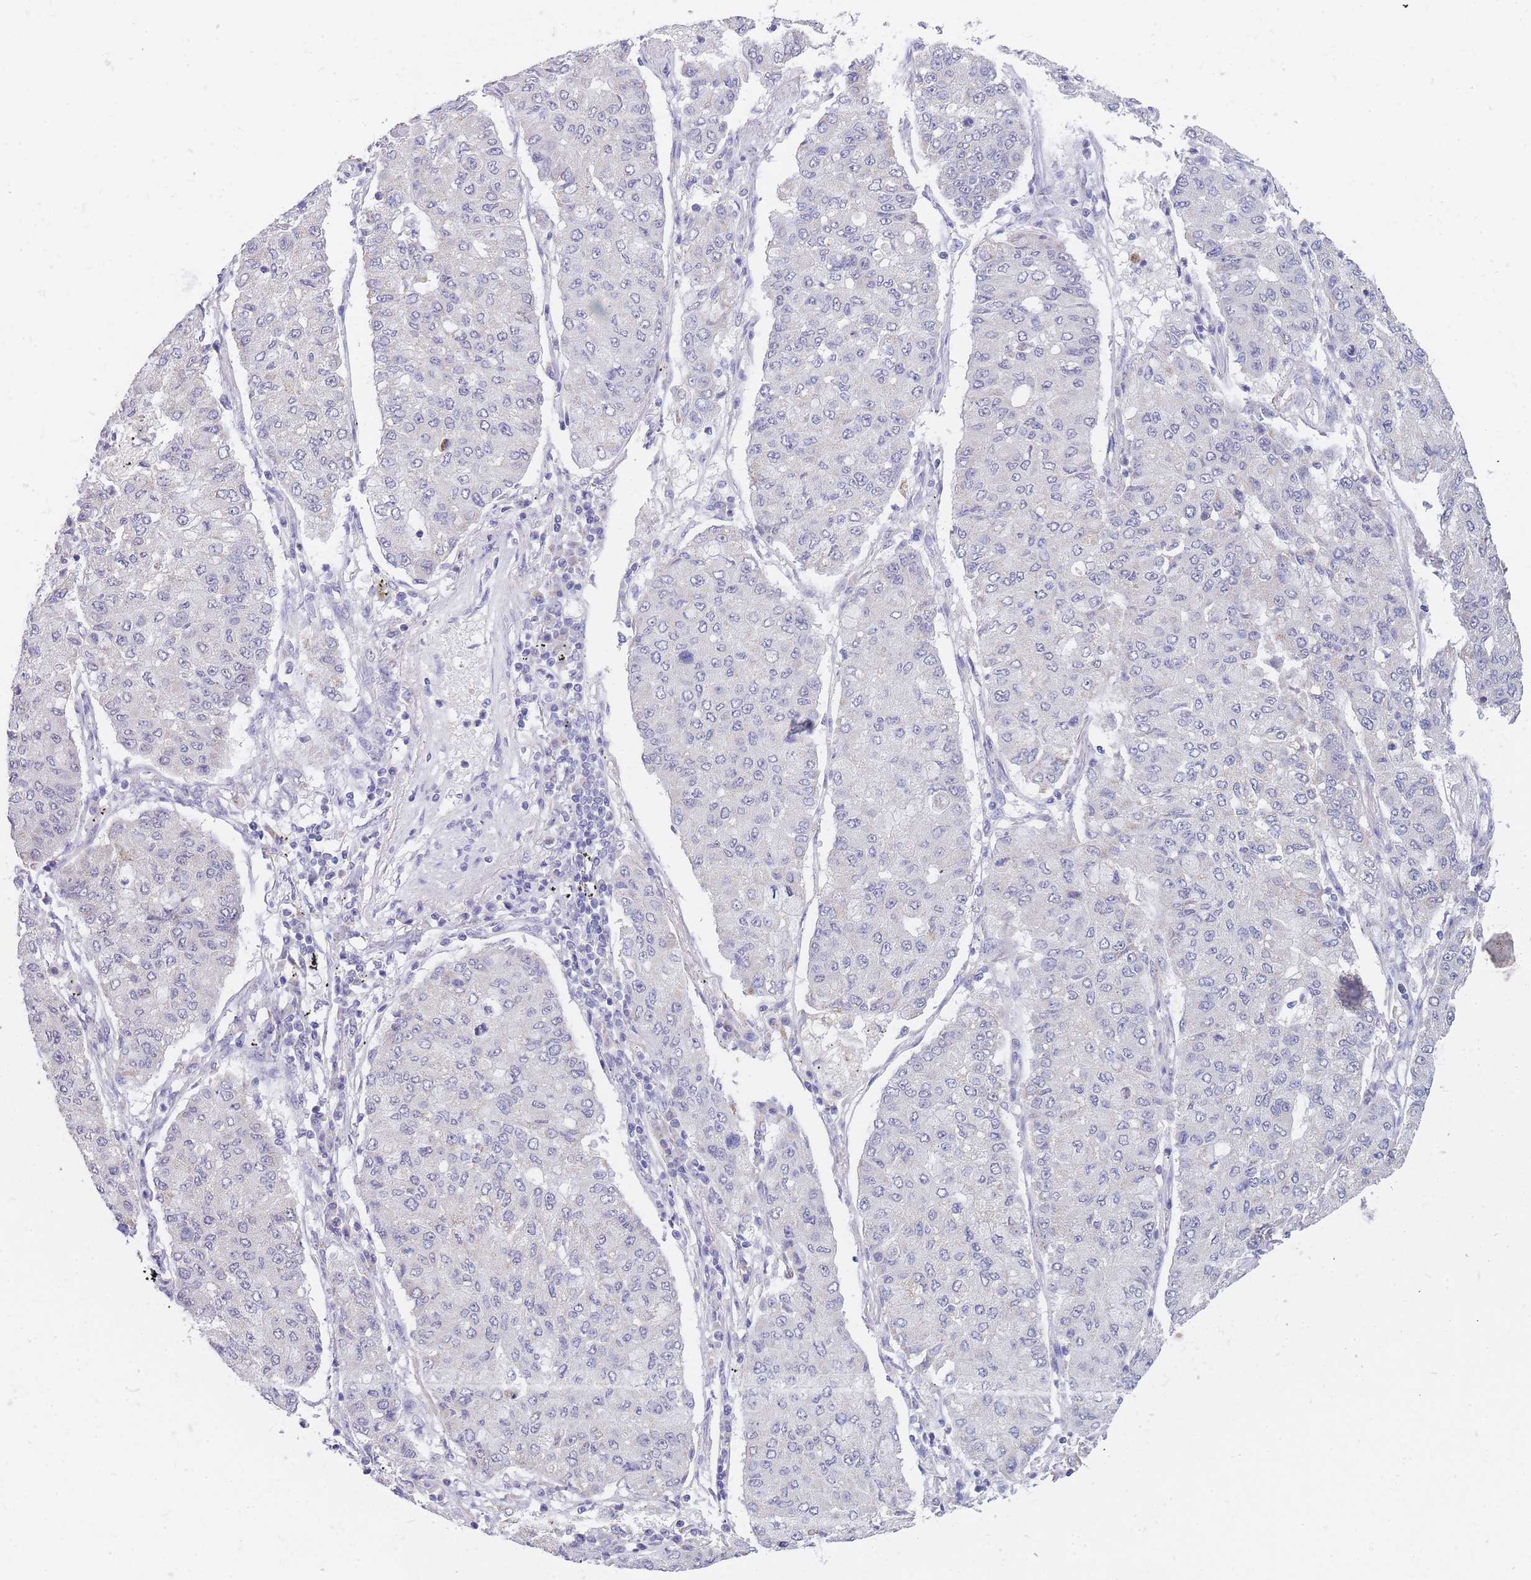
{"staining": {"intensity": "negative", "quantity": "none", "location": "none"}, "tissue": "lung cancer", "cell_type": "Tumor cells", "image_type": "cancer", "snomed": [{"axis": "morphology", "description": "Squamous cell carcinoma, NOS"}, {"axis": "topography", "description": "Lung"}], "caption": "This is an IHC image of human lung cancer (squamous cell carcinoma). There is no expression in tumor cells.", "gene": "FRAT2", "patient": {"sex": "male", "age": 74}}